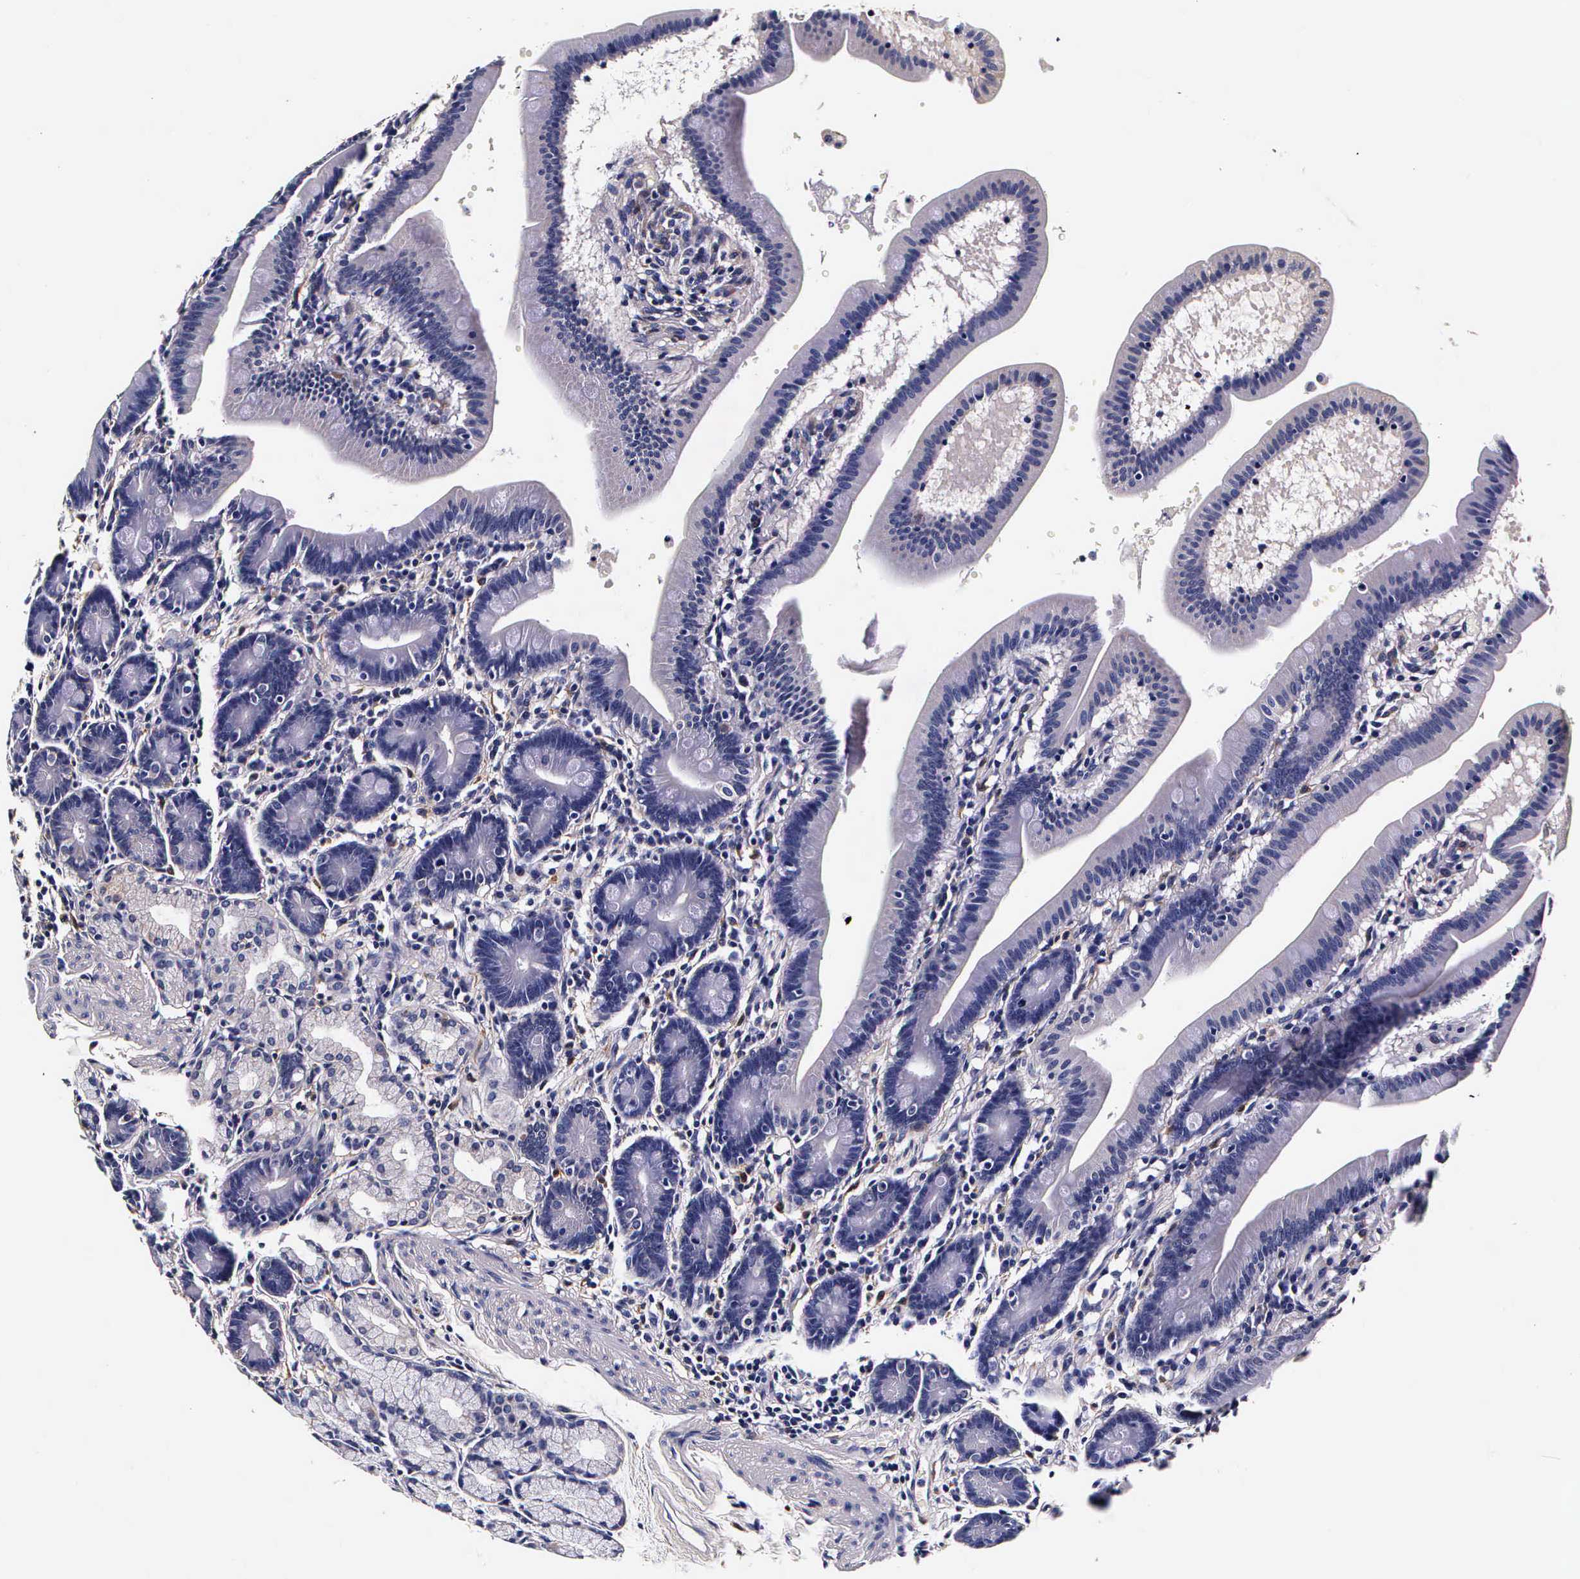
{"staining": {"intensity": "moderate", "quantity": "<25%", "location": "cytoplasmic/membranous"}, "tissue": "duodenum", "cell_type": "Glandular cells", "image_type": "normal", "snomed": [{"axis": "morphology", "description": "Normal tissue, NOS"}, {"axis": "topography", "description": "Duodenum"}], "caption": "This image reveals immunohistochemistry (IHC) staining of normal duodenum, with low moderate cytoplasmic/membranous positivity in approximately <25% of glandular cells.", "gene": "CTSB", "patient": {"sex": "female", "age": 77}}